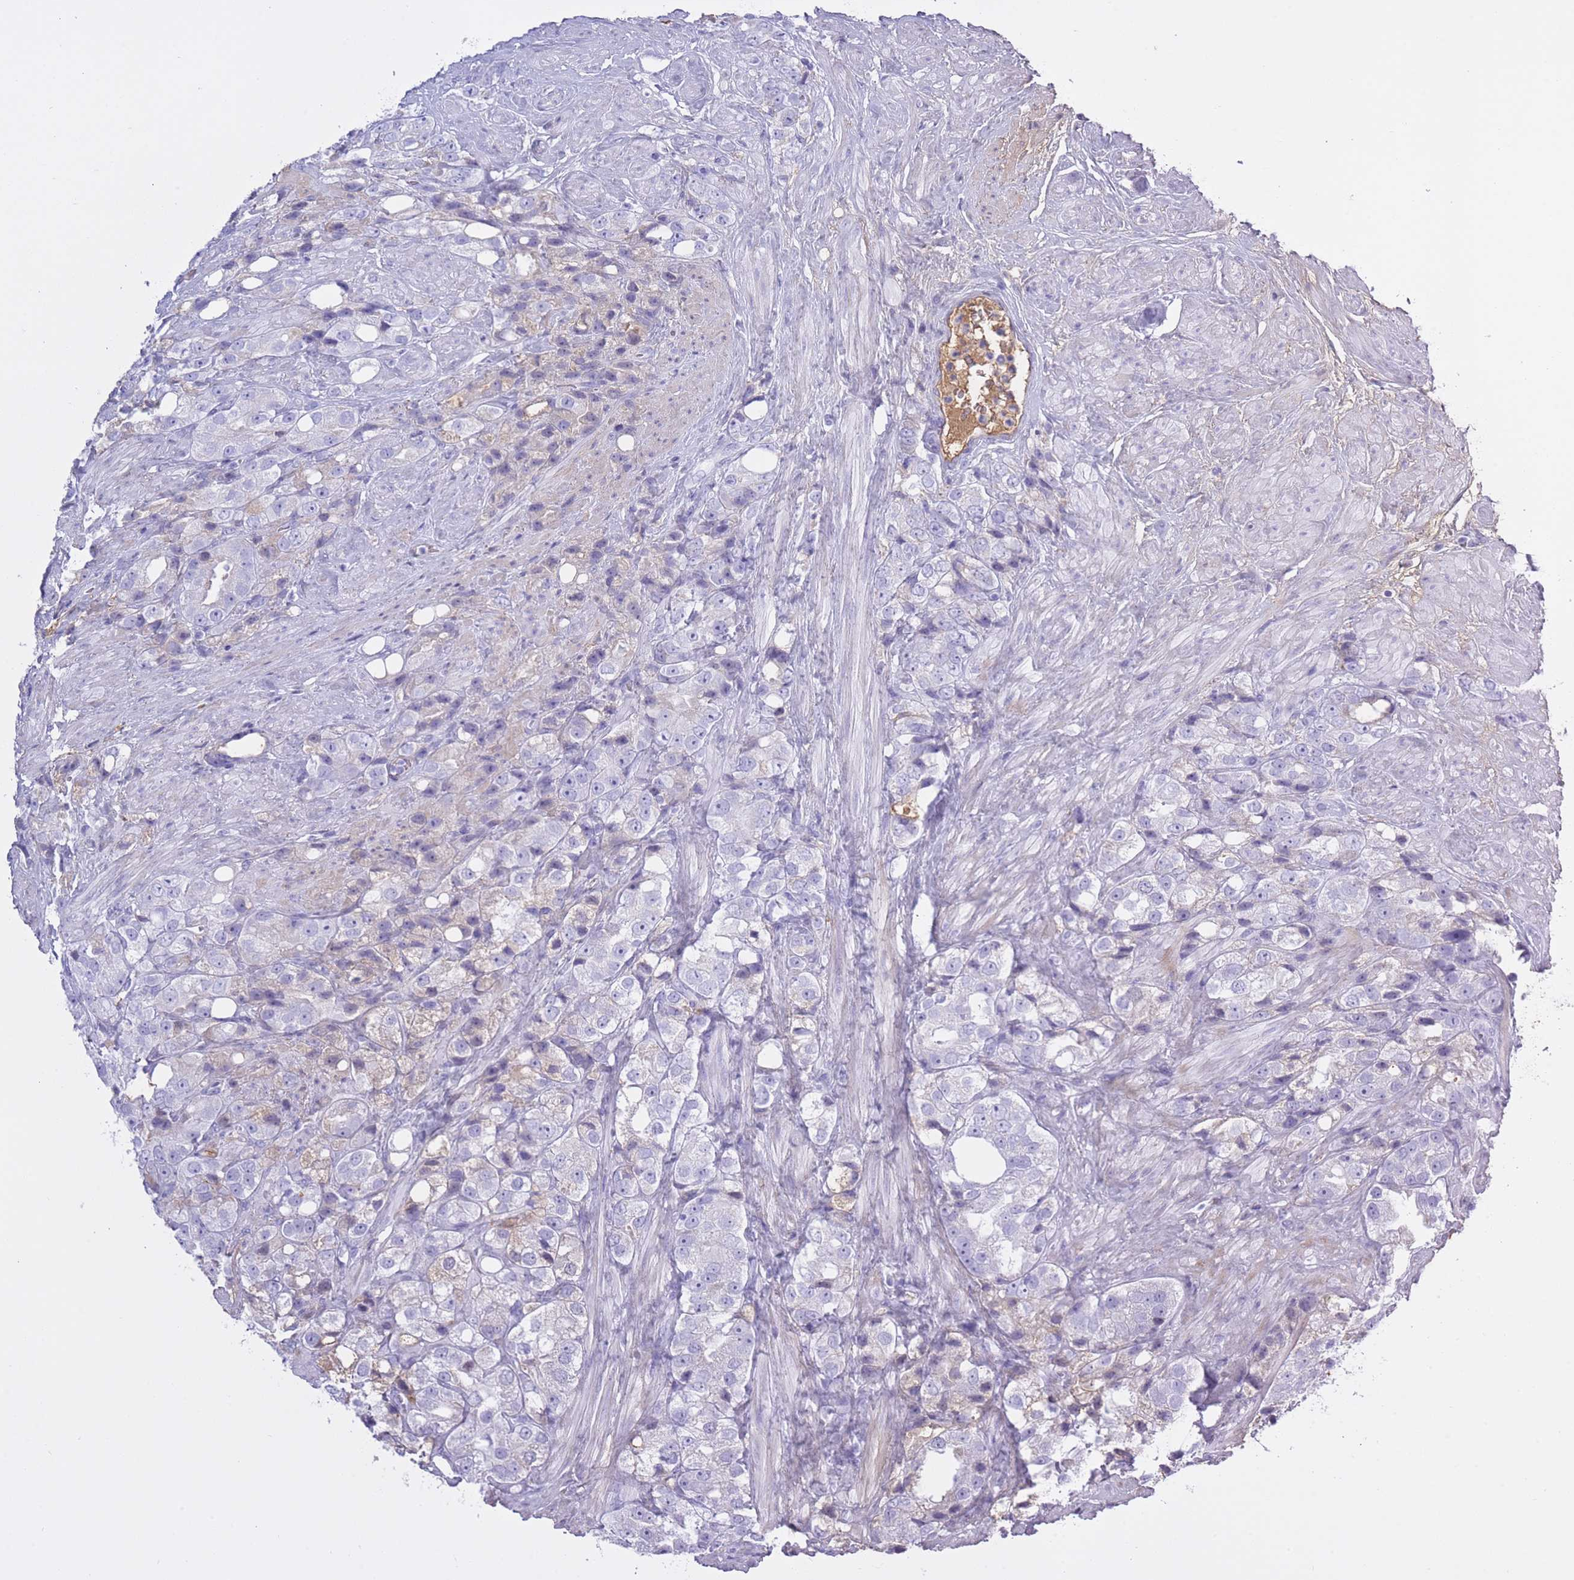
{"staining": {"intensity": "negative", "quantity": "none", "location": "none"}, "tissue": "prostate cancer", "cell_type": "Tumor cells", "image_type": "cancer", "snomed": [{"axis": "morphology", "description": "Adenocarcinoma, NOS"}, {"axis": "topography", "description": "Prostate"}], "caption": "Immunohistochemical staining of adenocarcinoma (prostate) reveals no significant expression in tumor cells.", "gene": "AP3S2", "patient": {"sex": "male", "age": 79}}